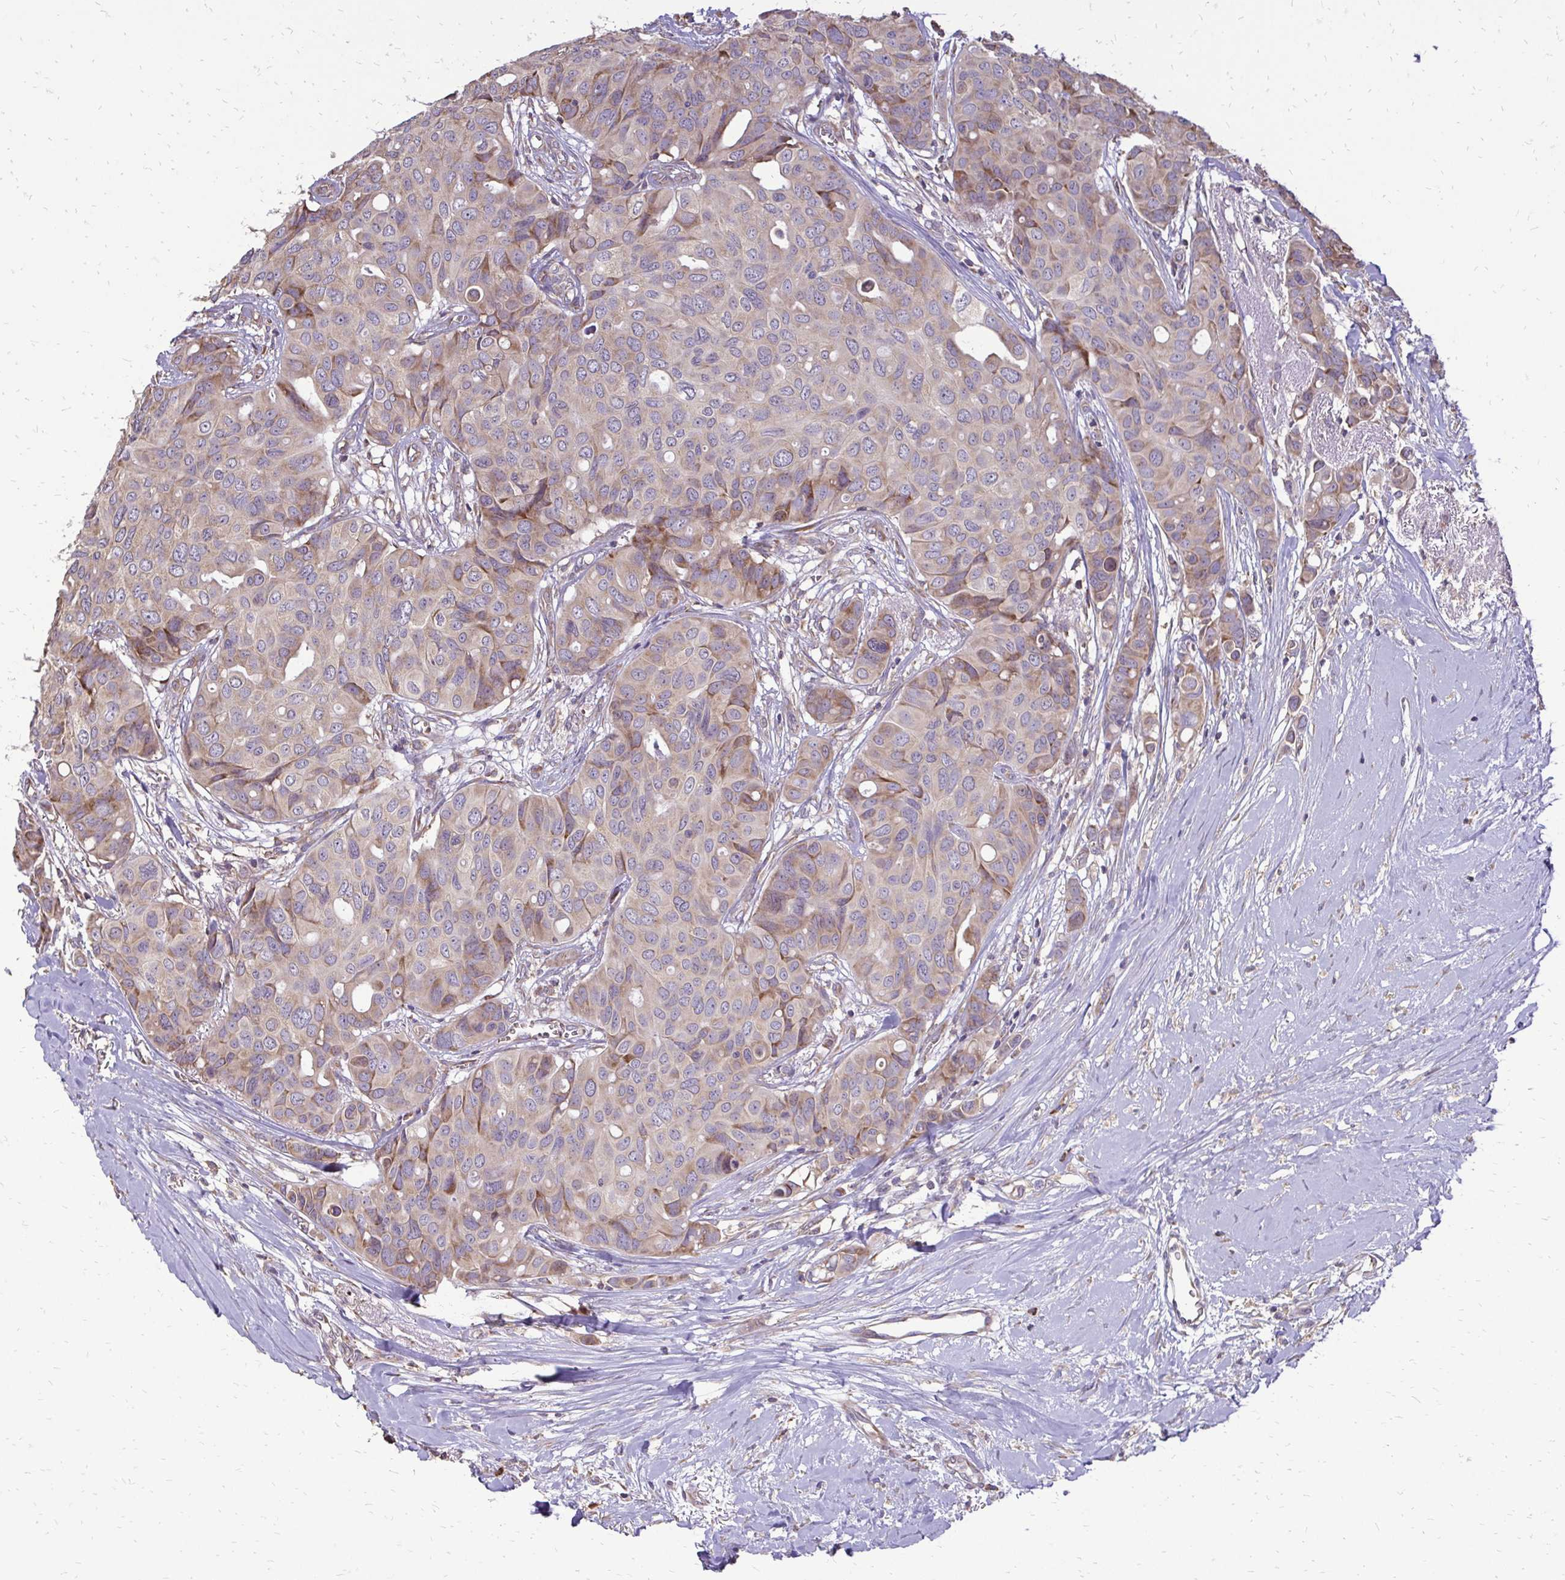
{"staining": {"intensity": "weak", "quantity": ">75%", "location": "cytoplasmic/membranous"}, "tissue": "breast cancer", "cell_type": "Tumor cells", "image_type": "cancer", "snomed": [{"axis": "morphology", "description": "Duct carcinoma"}, {"axis": "topography", "description": "Breast"}], "caption": "The immunohistochemical stain shows weak cytoplasmic/membranous positivity in tumor cells of breast infiltrating ductal carcinoma tissue. Using DAB (3,3'-diaminobenzidine) (brown) and hematoxylin (blue) stains, captured at high magnification using brightfield microscopy.", "gene": "RPS3", "patient": {"sex": "female", "age": 54}}